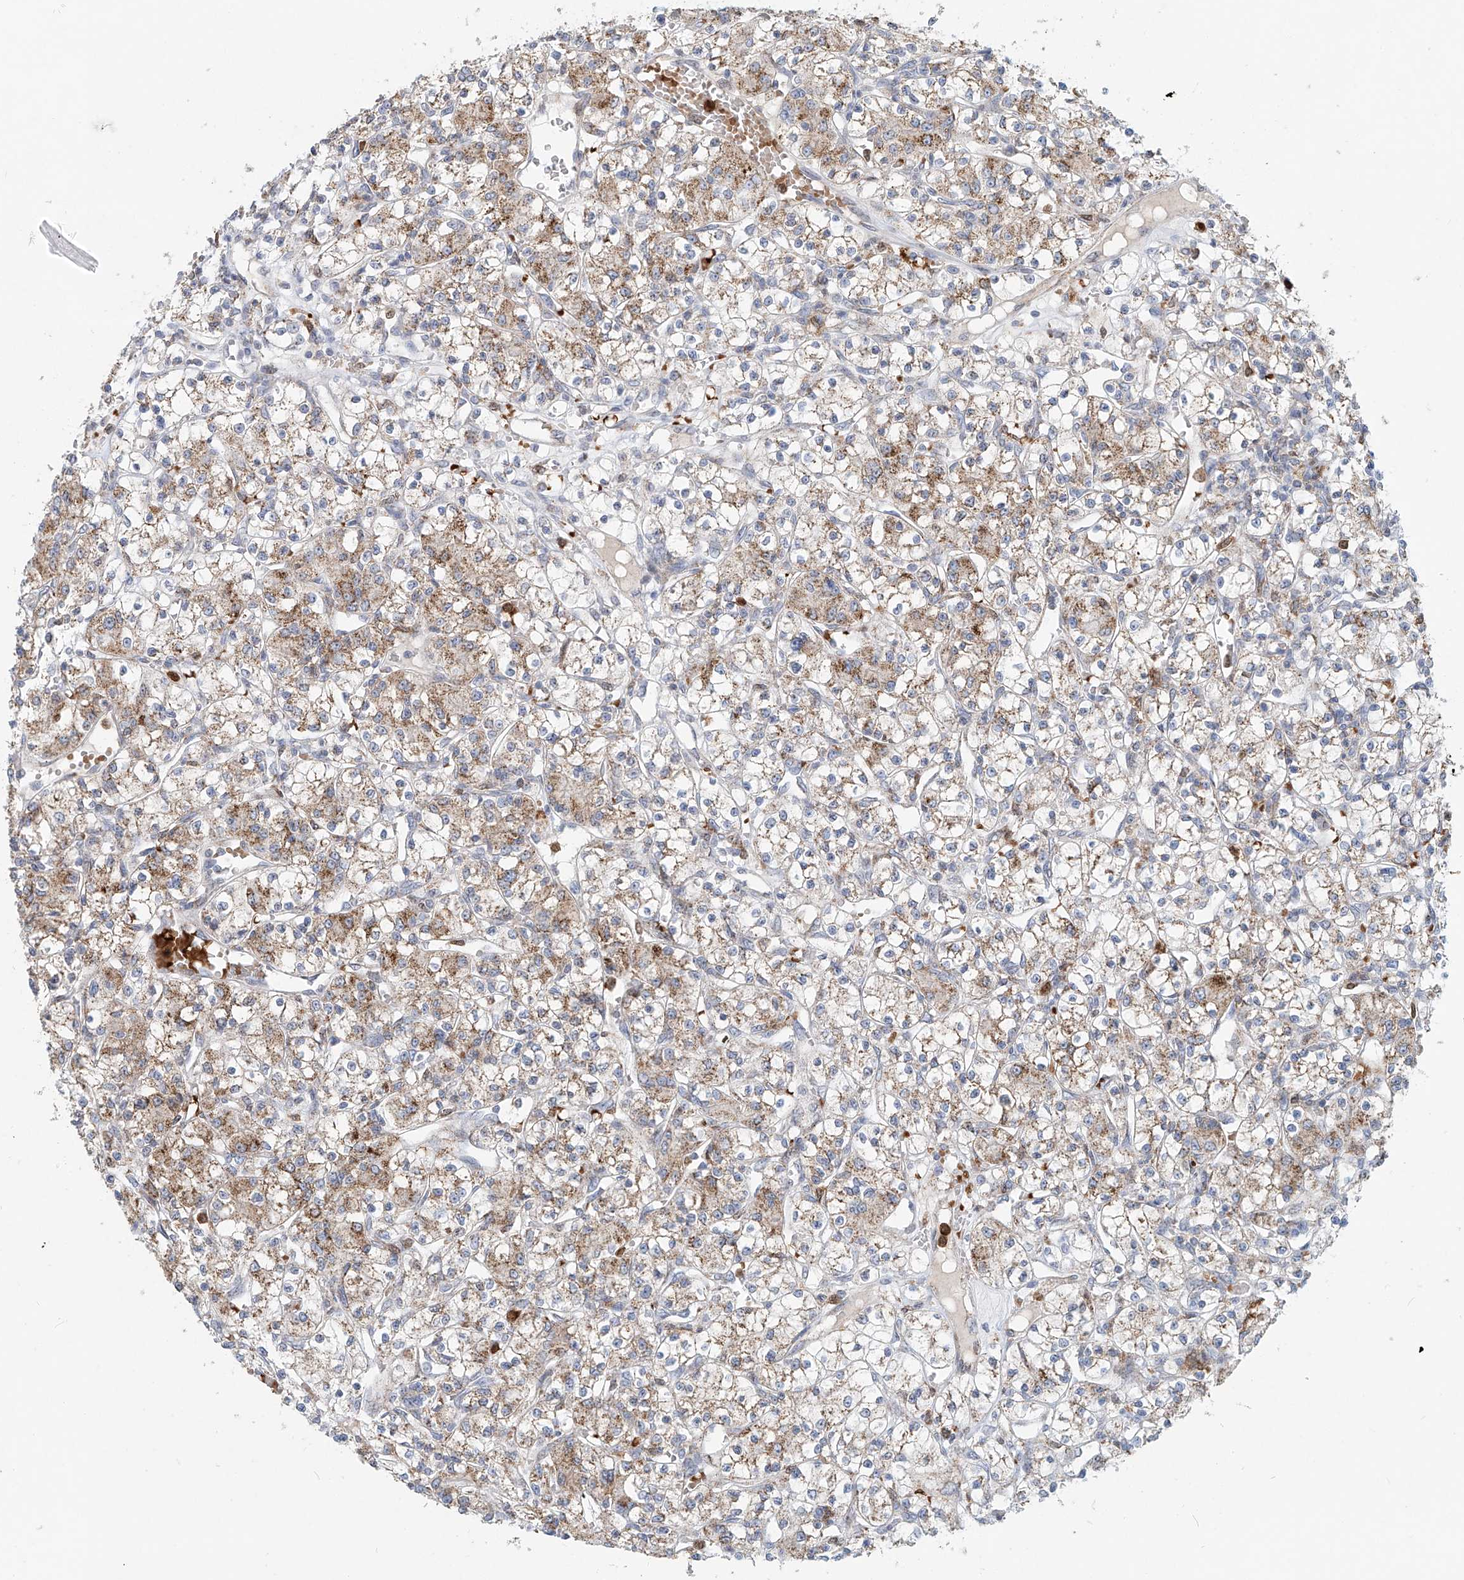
{"staining": {"intensity": "moderate", "quantity": ">75%", "location": "cytoplasmic/membranous"}, "tissue": "renal cancer", "cell_type": "Tumor cells", "image_type": "cancer", "snomed": [{"axis": "morphology", "description": "Adenocarcinoma, NOS"}, {"axis": "topography", "description": "Kidney"}], "caption": "IHC micrograph of renal cancer (adenocarcinoma) stained for a protein (brown), which displays medium levels of moderate cytoplasmic/membranous expression in approximately >75% of tumor cells.", "gene": "PTPRA", "patient": {"sex": "female", "age": 59}}